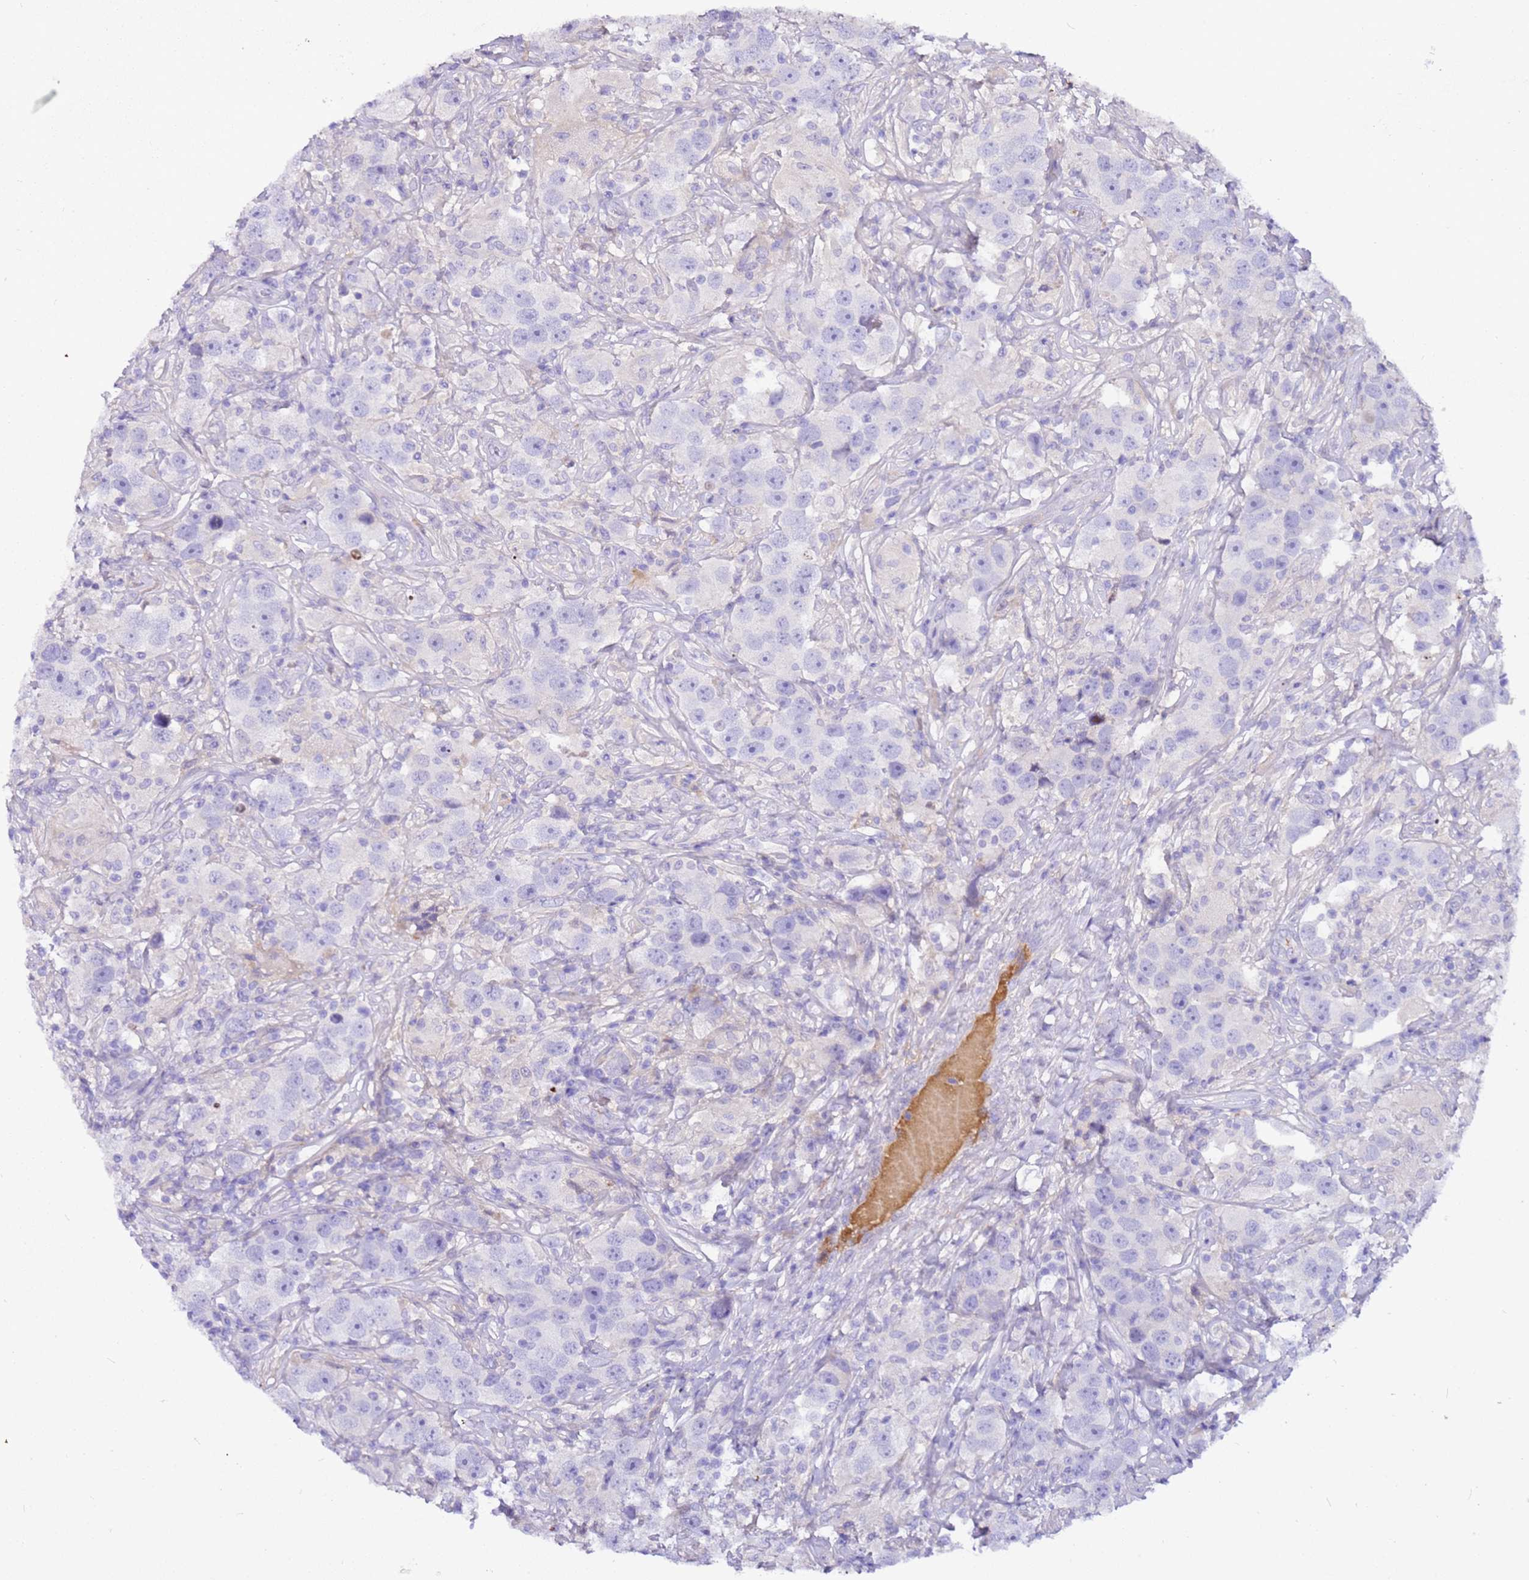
{"staining": {"intensity": "negative", "quantity": "none", "location": "none"}, "tissue": "testis cancer", "cell_type": "Tumor cells", "image_type": "cancer", "snomed": [{"axis": "morphology", "description": "Seminoma, NOS"}, {"axis": "topography", "description": "Testis"}], "caption": "A micrograph of testis seminoma stained for a protein displays no brown staining in tumor cells.", "gene": "DCDC2B", "patient": {"sex": "male", "age": 49}}